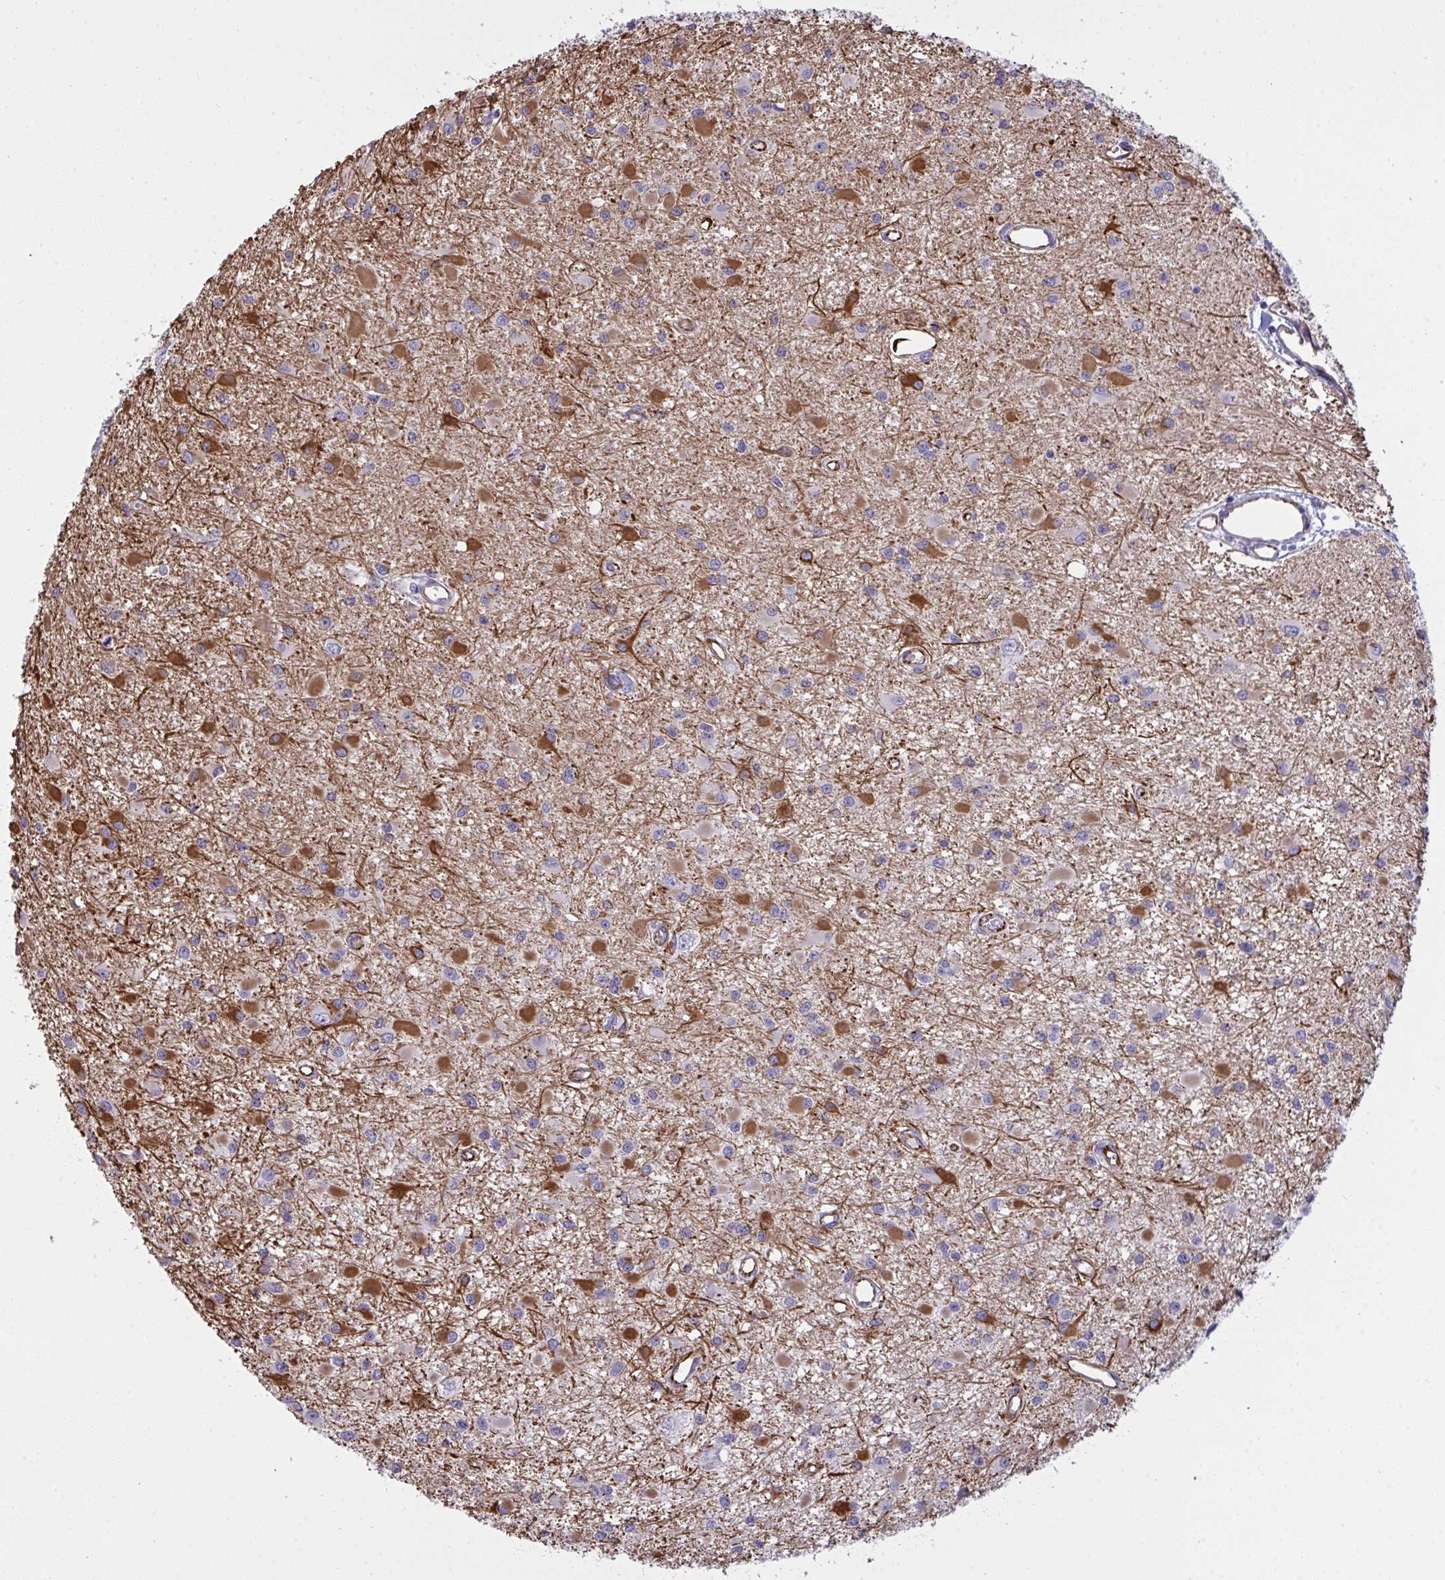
{"staining": {"intensity": "strong", "quantity": "<25%", "location": "cytoplasmic/membranous"}, "tissue": "glioma", "cell_type": "Tumor cells", "image_type": "cancer", "snomed": [{"axis": "morphology", "description": "Glioma, malignant, High grade"}, {"axis": "topography", "description": "Brain"}], "caption": "The image reveals staining of glioma, revealing strong cytoplasmic/membranous protein expression (brown color) within tumor cells.", "gene": "SLC35B1", "patient": {"sex": "male", "age": 54}}